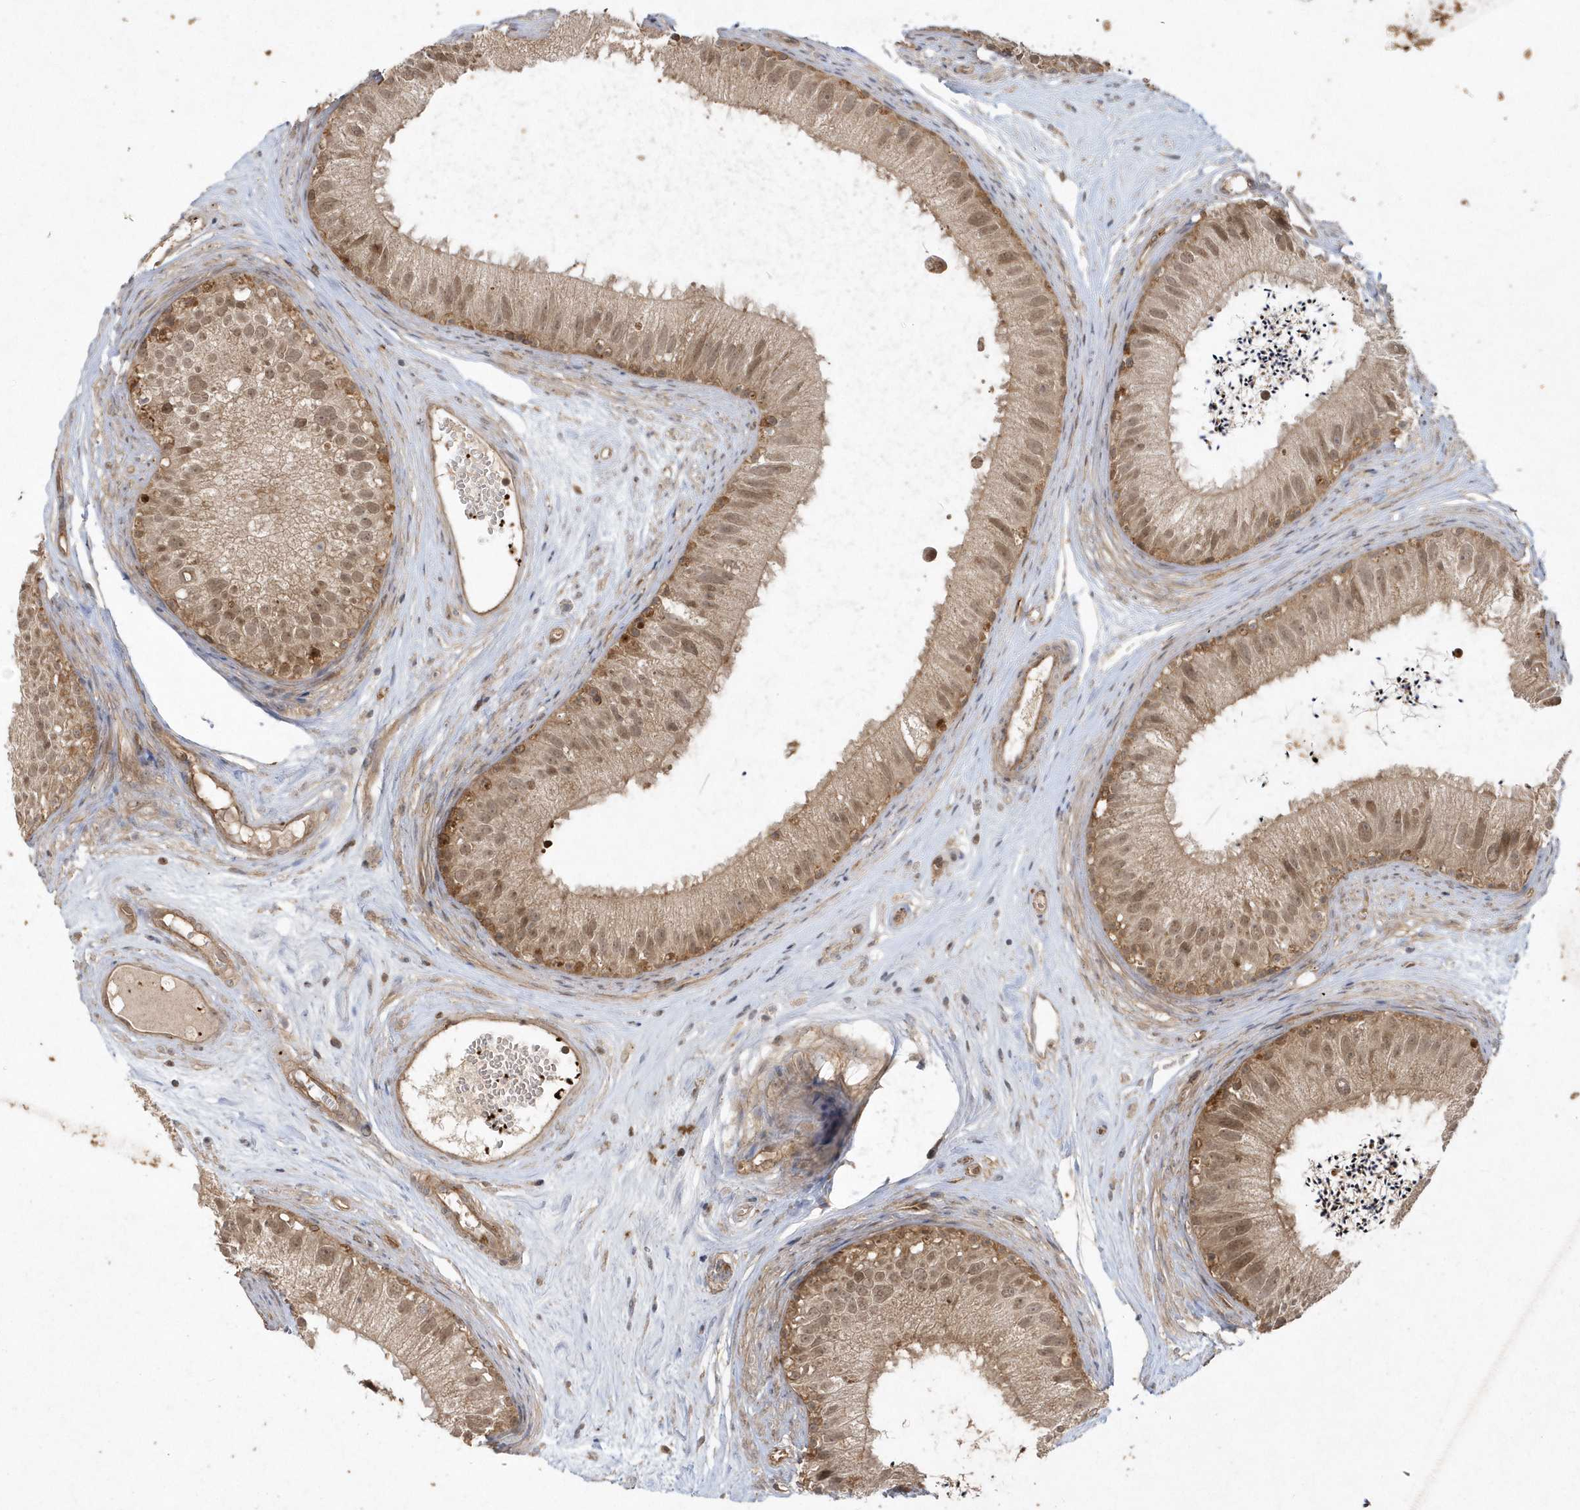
{"staining": {"intensity": "moderate", "quantity": ">75%", "location": "cytoplasmic/membranous,nuclear"}, "tissue": "epididymis", "cell_type": "Glandular cells", "image_type": "normal", "snomed": [{"axis": "morphology", "description": "Normal tissue, NOS"}, {"axis": "topography", "description": "Epididymis"}], "caption": "Normal epididymis exhibits moderate cytoplasmic/membranous,nuclear expression in about >75% of glandular cells The protein is stained brown, and the nuclei are stained in blue (DAB (3,3'-diaminobenzidine) IHC with brightfield microscopy, high magnification)..", "gene": "ACYP1", "patient": {"sex": "male", "age": 77}}